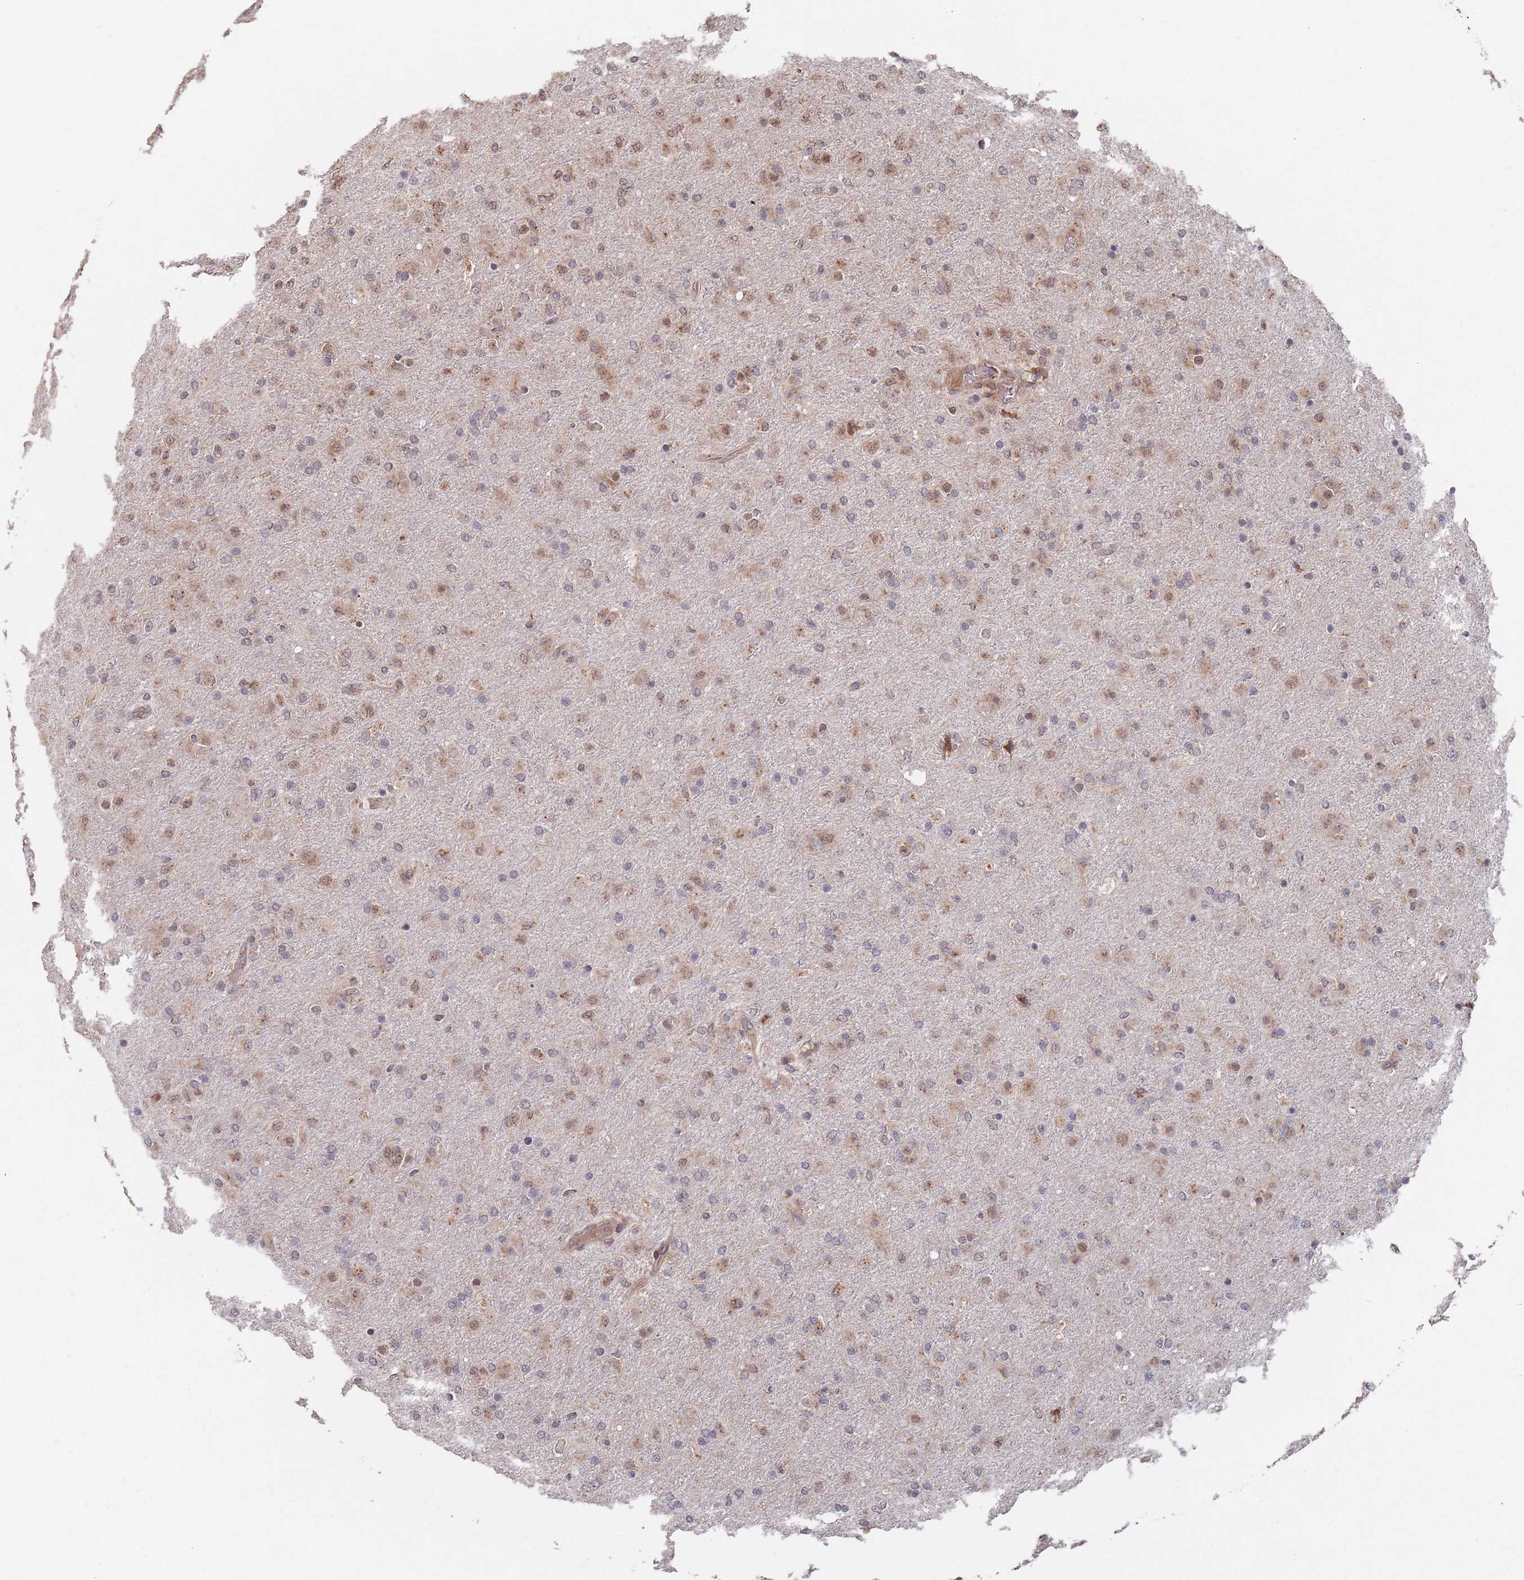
{"staining": {"intensity": "weak", "quantity": ">75%", "location": "cytoplasmic/membranous"}, "tissue": "glioma", "cell_type": "Tumor cells", "image_type": "cancer", "snomed": [{"axis": "morphology", "description": "Glioma, malignant, Low grade"}, {"axis": "topography", "description": "Brain"}], "caption": "Immunohistochemistry (IHC) of human glioma shows low levels of weak cytoplasmic/membranous staining in approximately >75% of tumor cells.", "gene": "UNC45A", "patient": {"sex": "male", "age": 65}}